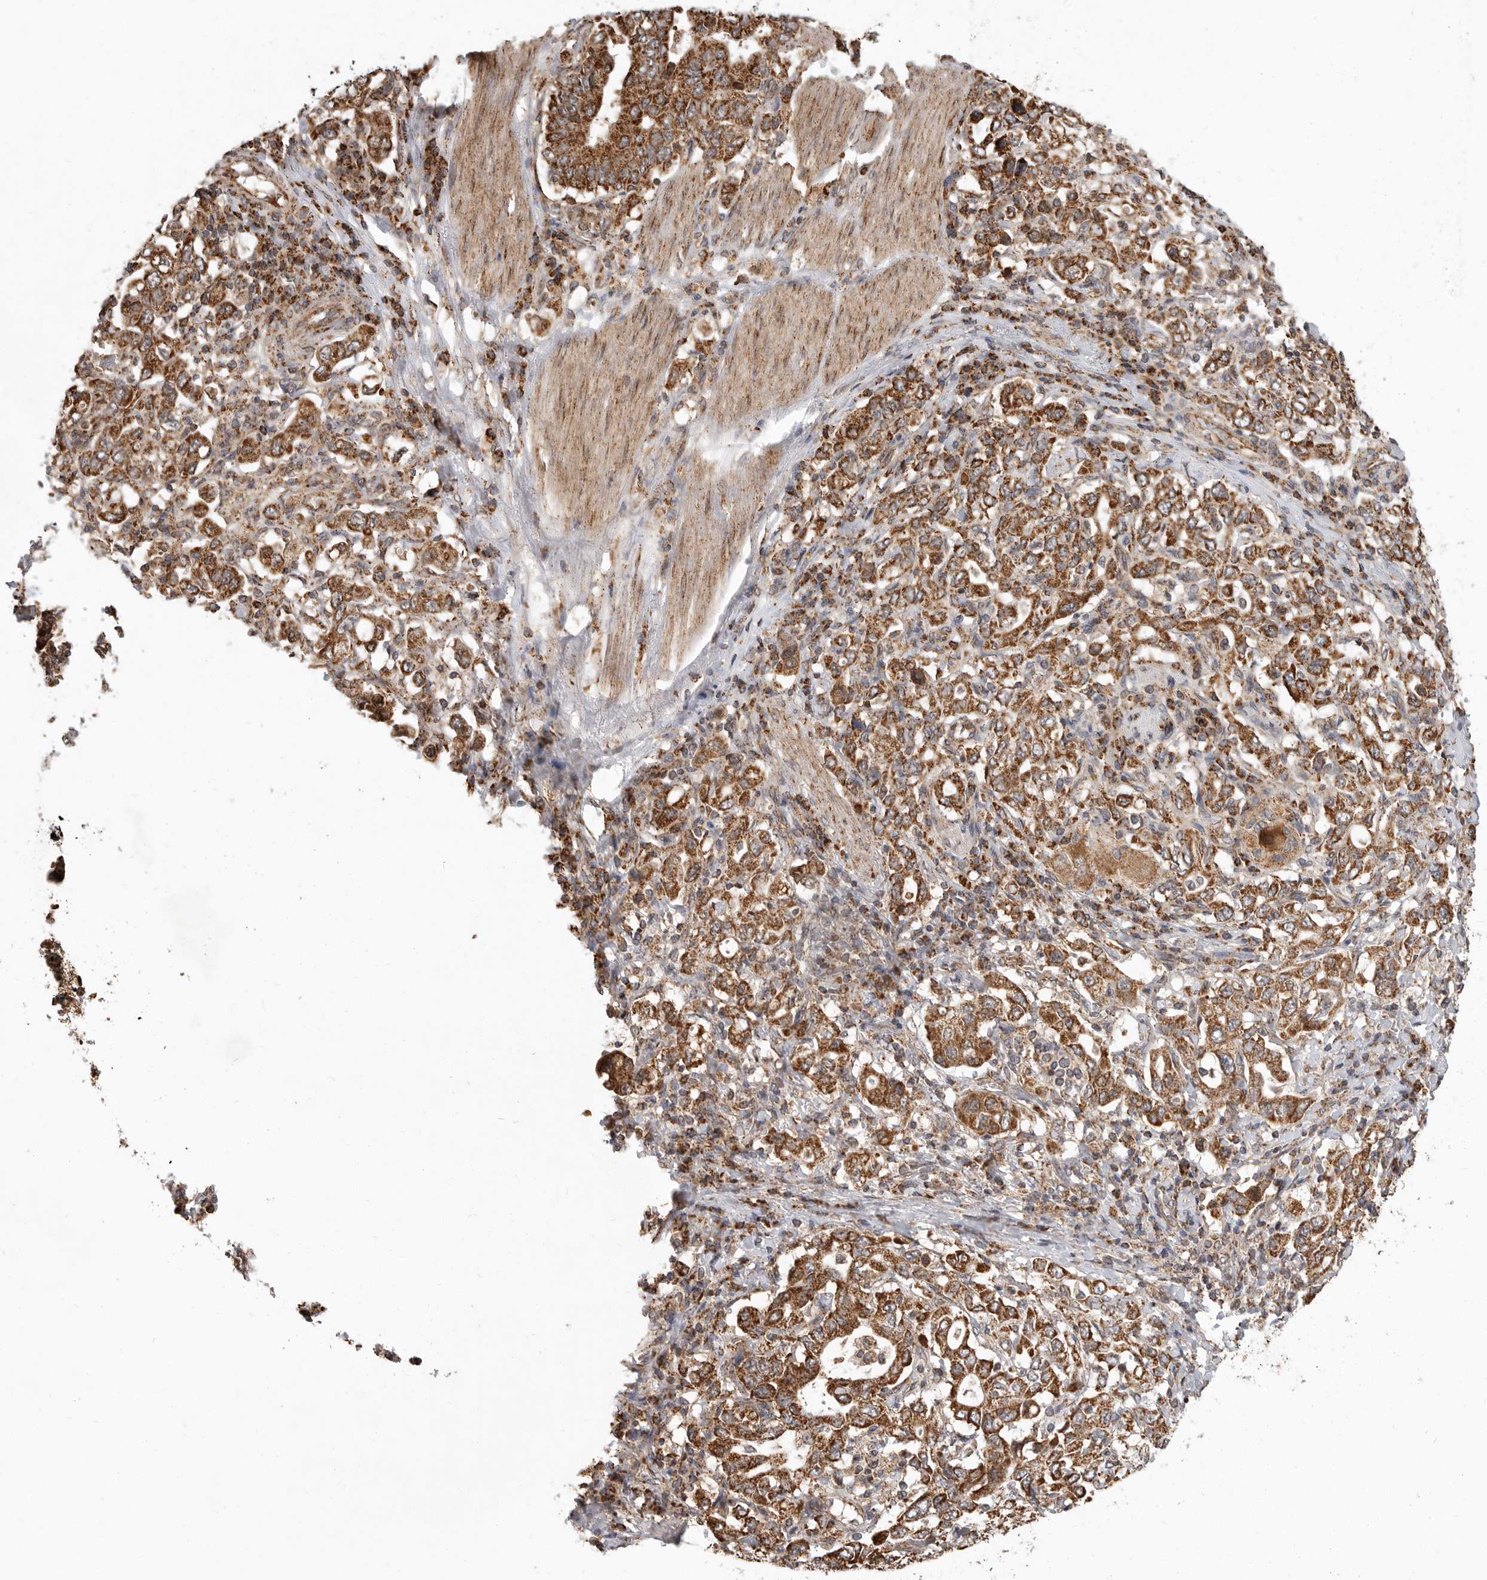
{"staining": {"intensity": "strong", "quantity": ">75%", "location": "cytoplasmic/membranous"}, "tissue": "stomach cancer", "cell_type": "Tumor cells", "image_type": "cancer", "snomed": [{"axis": "morphology", "description": "Adenocarcinoma, NOS"}, {"axis": "topography", "description": "Stomach, upper"}], "caption": "Adenocarcinoma (stomach) was stained to show a protein in brown. There is high levels of strong cytoplasmic/membranous expression in approximately >75% of tumor cells.", "gene": "GCNT2", "patient": {"sex": "male", "age": 62}}